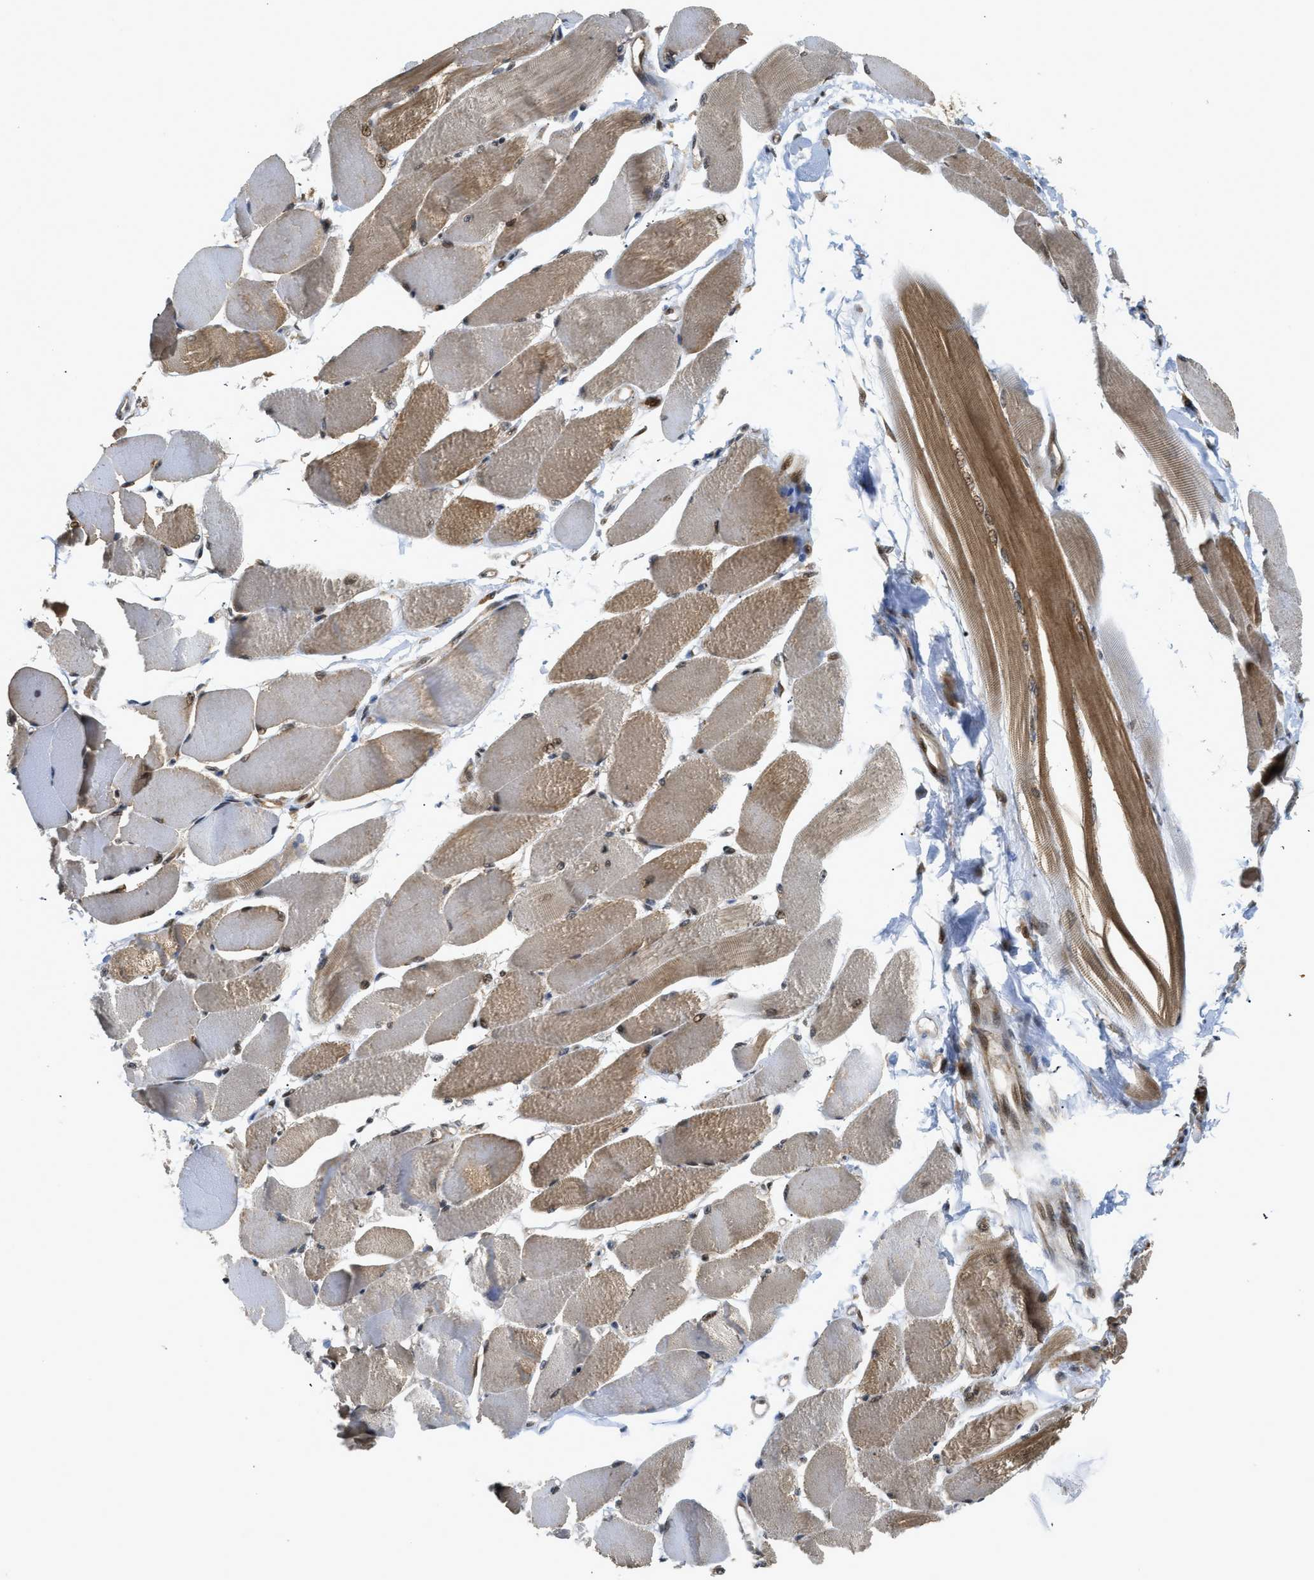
{"staining": {"intensity": "moderate", "quantity": ">75%", "location": "cytoplasmic/membranous,nuclear"}, "tissue": "skeletal muscle", "cell_type": "Myocytes", "image_type": "normal", "snomed": [{"axis": "morphology", "description": "Normal tissue, NOS"}, {"axis": "topography", "description": "Skeletal muscle"}, {"axis": "topography", "description": "Peripheral nerve tissue"}], "caption": "IHC histopathology image of unremarkable skeletal muscle: human skeletal muscle stained using IHC displays medium levels of moderate protein expression localized specifically in the cytoplasmic/membranous,nuclear of myocytes, appearing as a cytoplasmic/membranous,nuclear brown color.", "gene": "TACC1", "patient": {"sex": "female", "age": 84}}